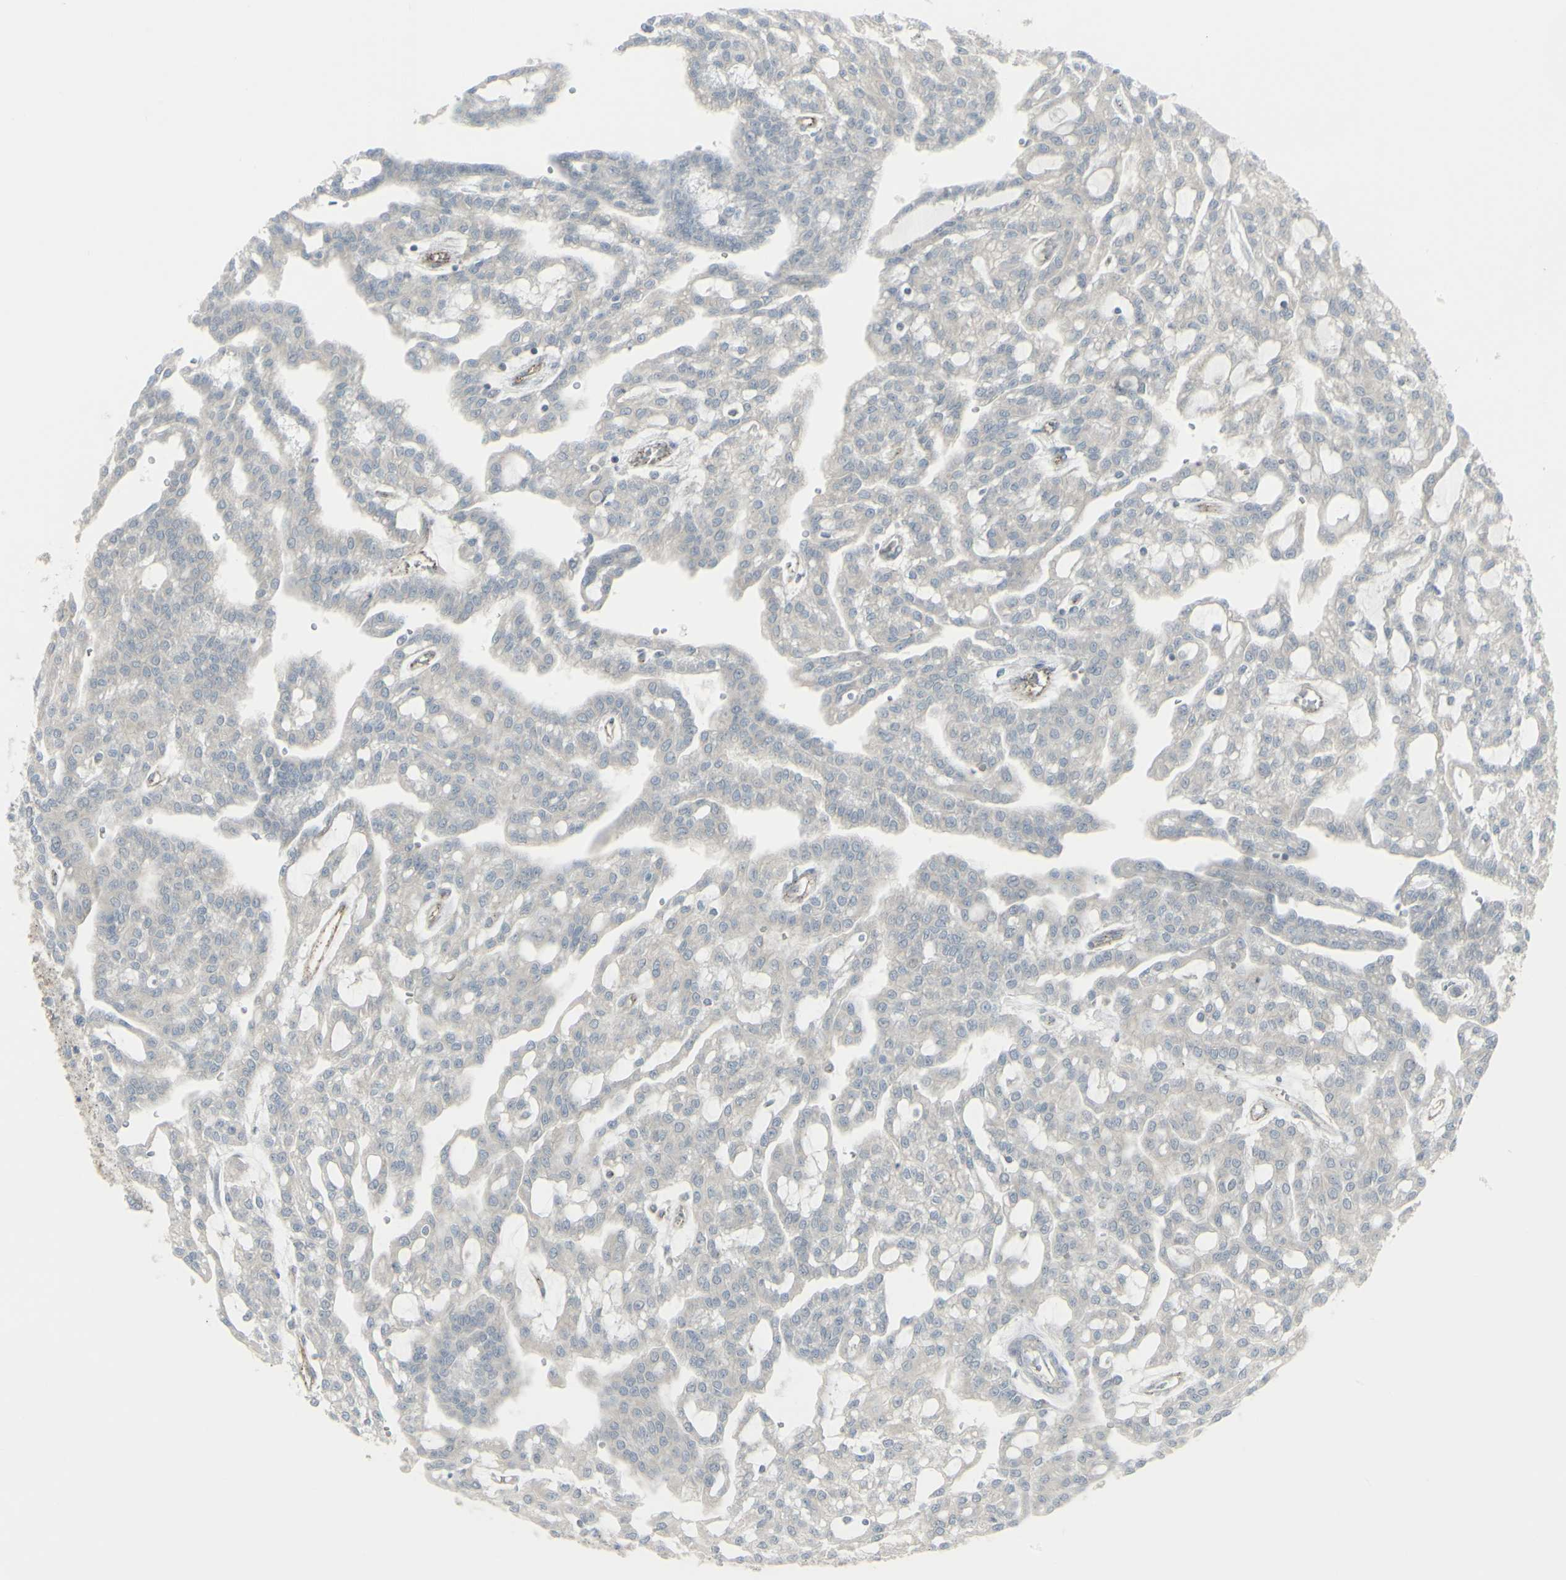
{"staining": {"intensity": "negative", "quantity": "none", "location": "none"}, "tissue": "renal cancer", "cell_type": "Tumor cells", "image_type": "cancer", "snomed": [{"axis": "morphology", "description": "Adenocarcinoma, NOS"}, {"axis": "topography", "description": "Kidney"}], "caption": "High power microscopy micrograph of an immunohistochemistry histopathology image of renal cancer, revealing no significant staining in tumor cells.", "gene": "GALNT6", "patient": {"sex": "male", "age": 63}}